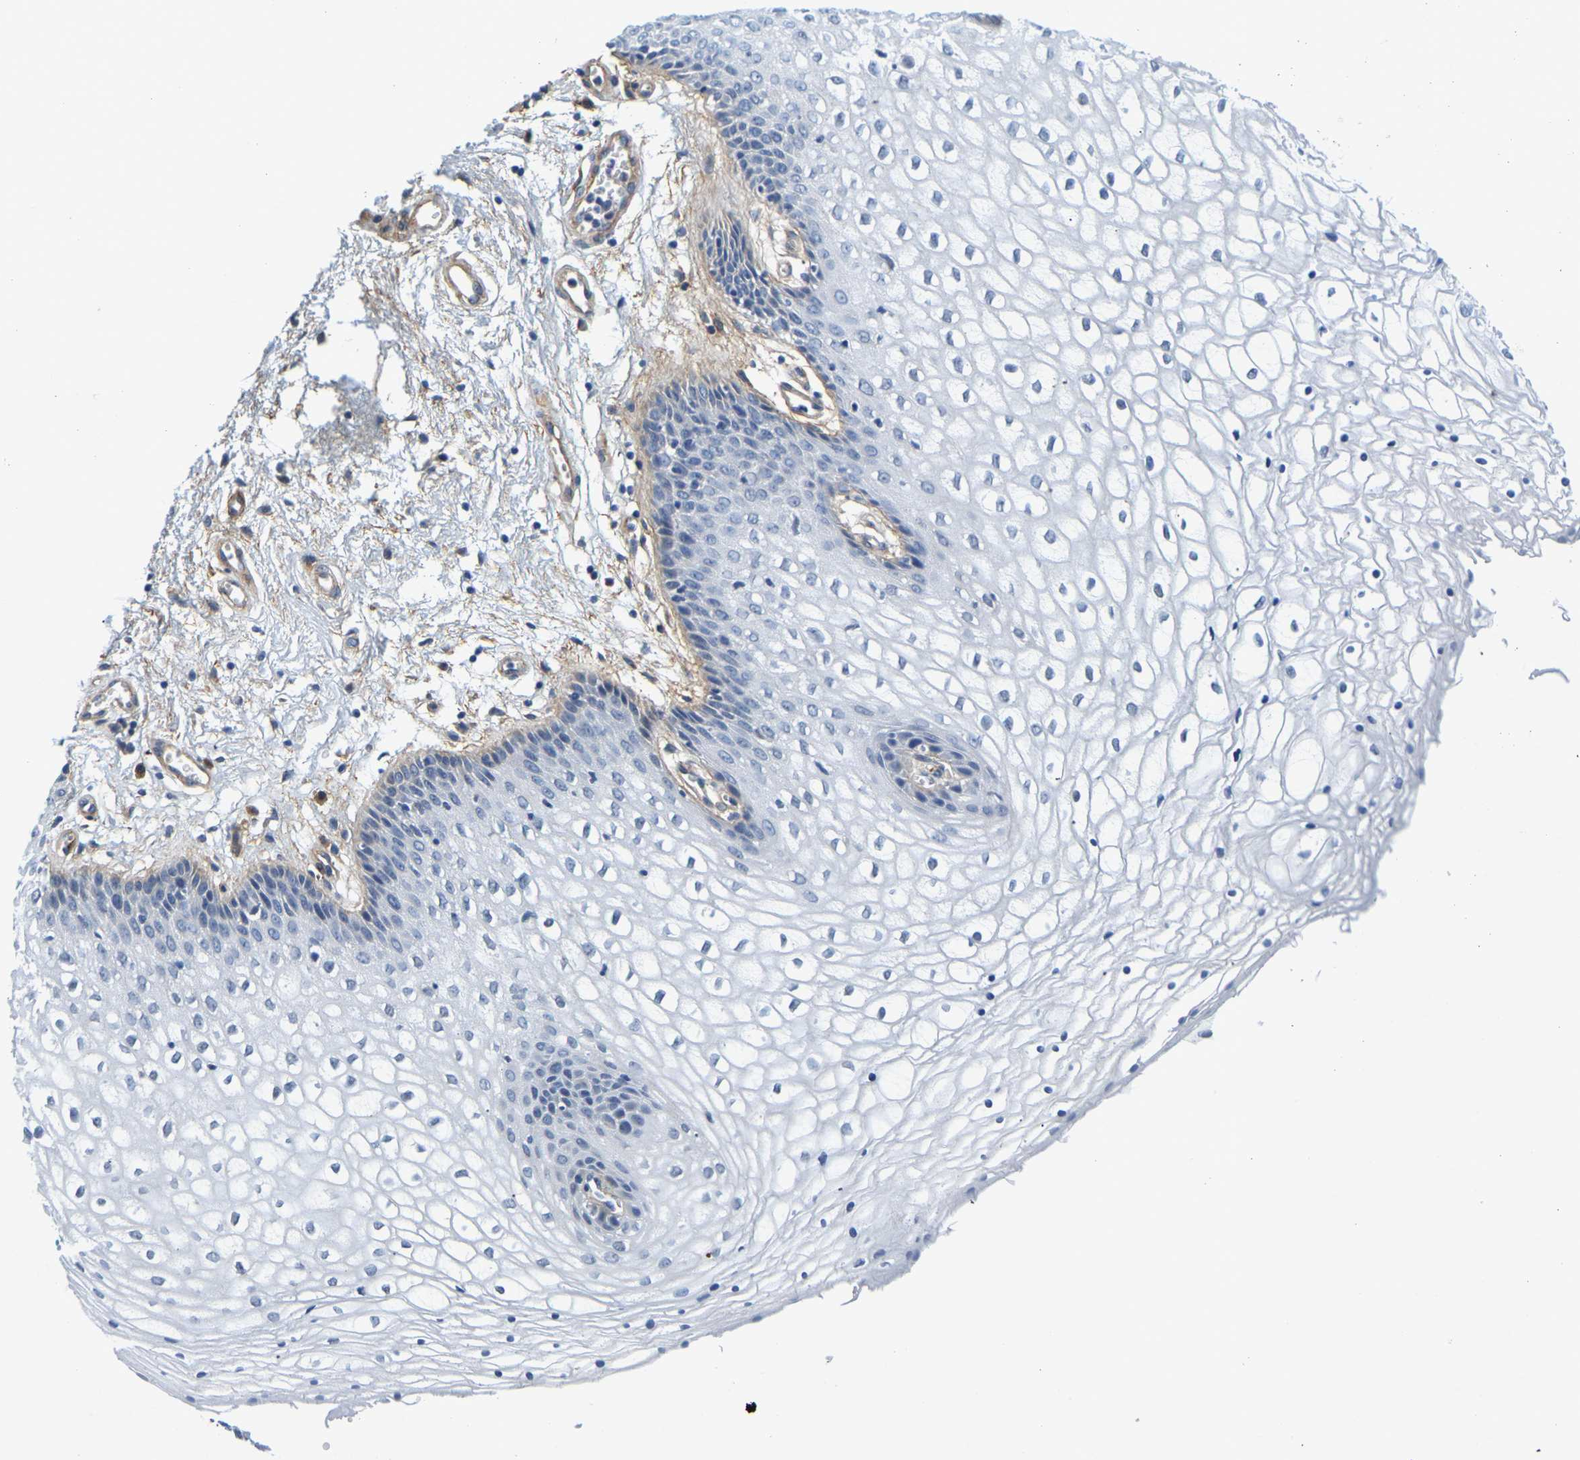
{"staining": {"intensity": "negative", "quantity": "none", "location": "none"}, "tissue": "vagina", "cell_type": "Squamous epithelial cells", "image_type": "normal", "snomed": [{"axis": "morphology", "description": "Normal tissue, NOS"}, {"axis": "topography", "description": "Vagina"}], "caption": "Immunohistochemistry (IHC) photomicrograph of normal vagina: human vagina stained with DAB reveals no significant protein expression in squamous epithelial cells.", "gene": "LIAS", "patient": {"sex": "female", "age": 34}}